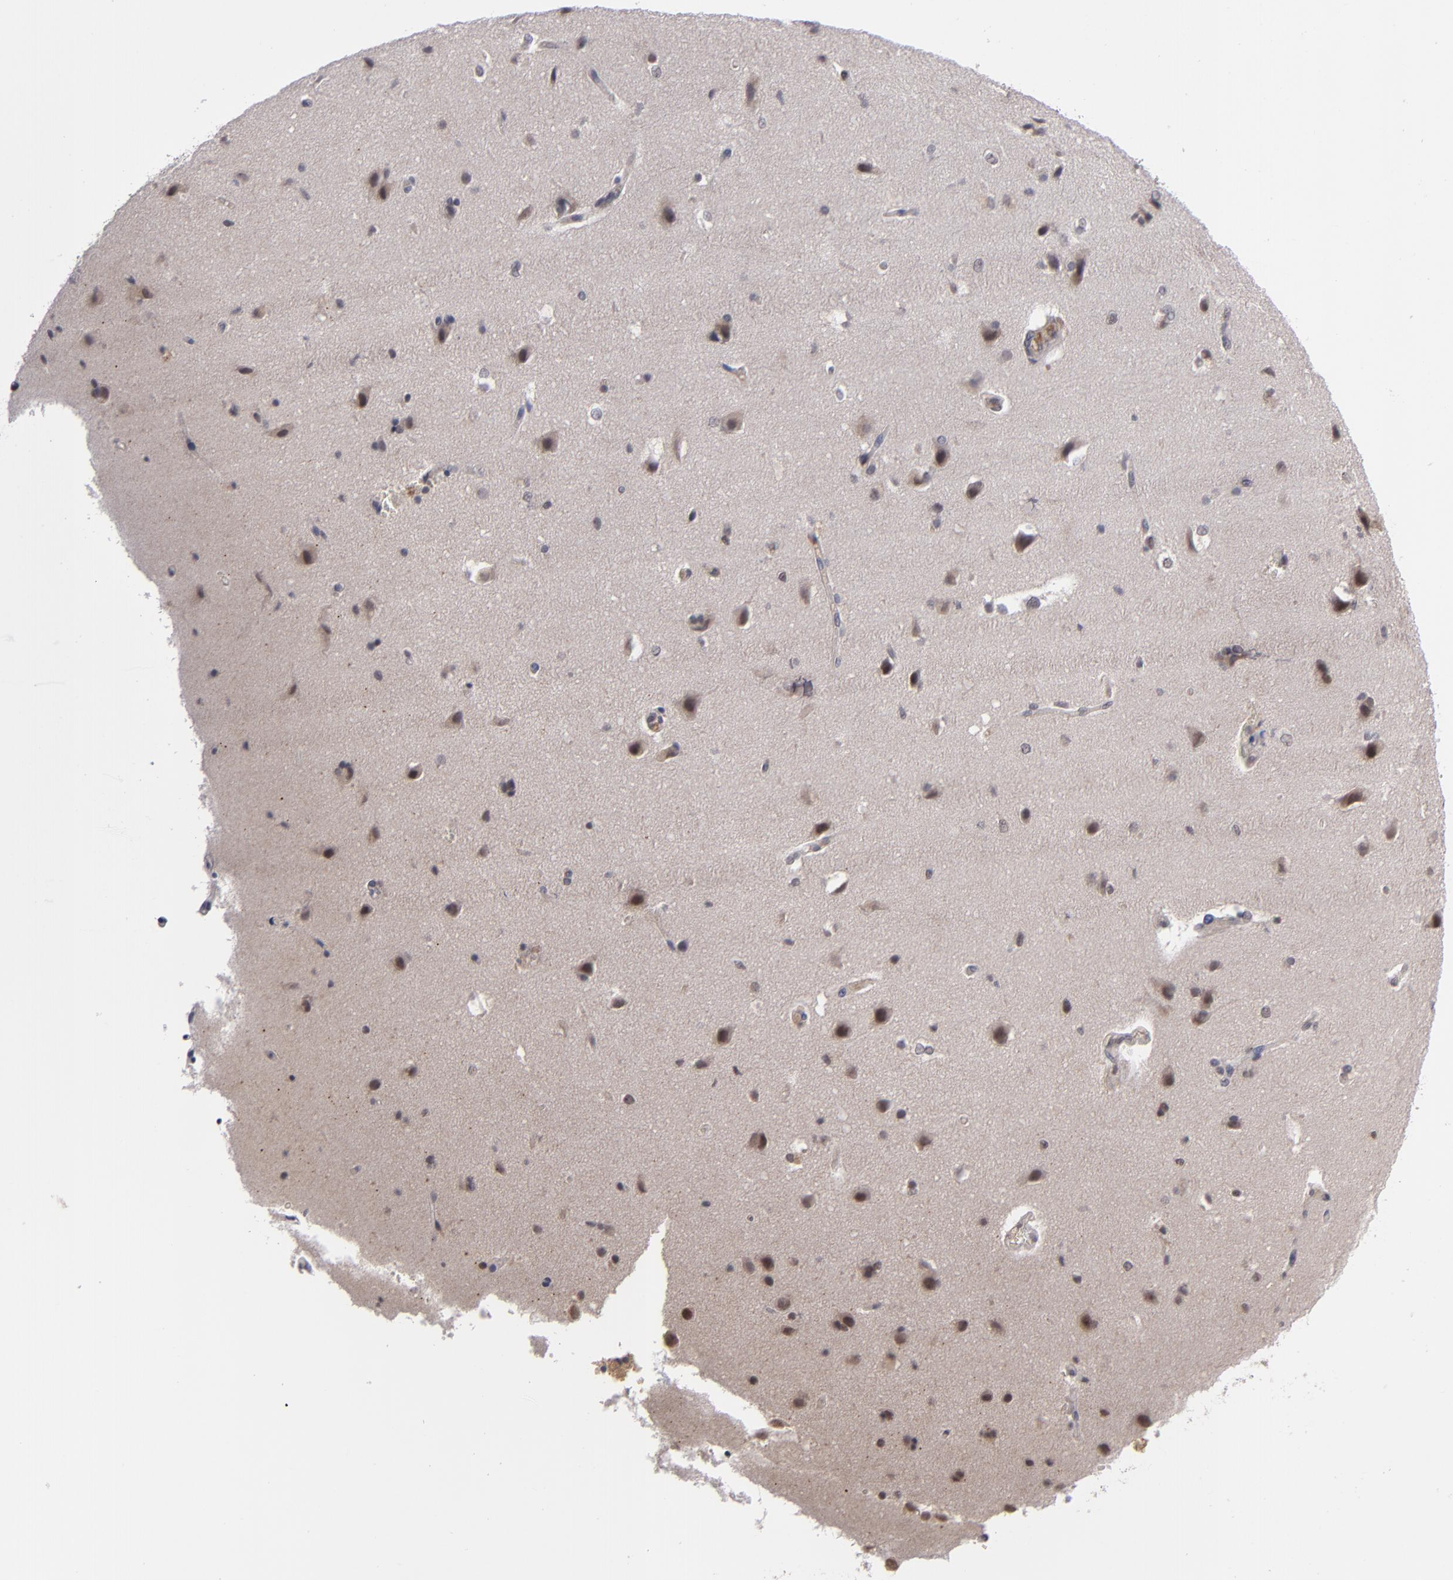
{"staining": {"intensity": "weak", "quantity": ">75%", "location": "nuclear"}, "tissue": "cerebral cortex", "cell_type": "Endothelial cells", "image_type": "normal", "snomed": [{"axis": "morphology", "description": "Normal tissue, NOS"}, {"axis": "topography", "description": "Cerebral cortex"}], "caption": "Immunohistochemistry image of unremarkable cerebral cortex: cerebral cortex stained using immunohistochemistry shows low levels of weak protein expression localized specifically in the nuclear of endothelial cells, appearing as a nuclear brown color.", "gene": "ZNF234", "patient": {"sex": "female", "age": 45}}